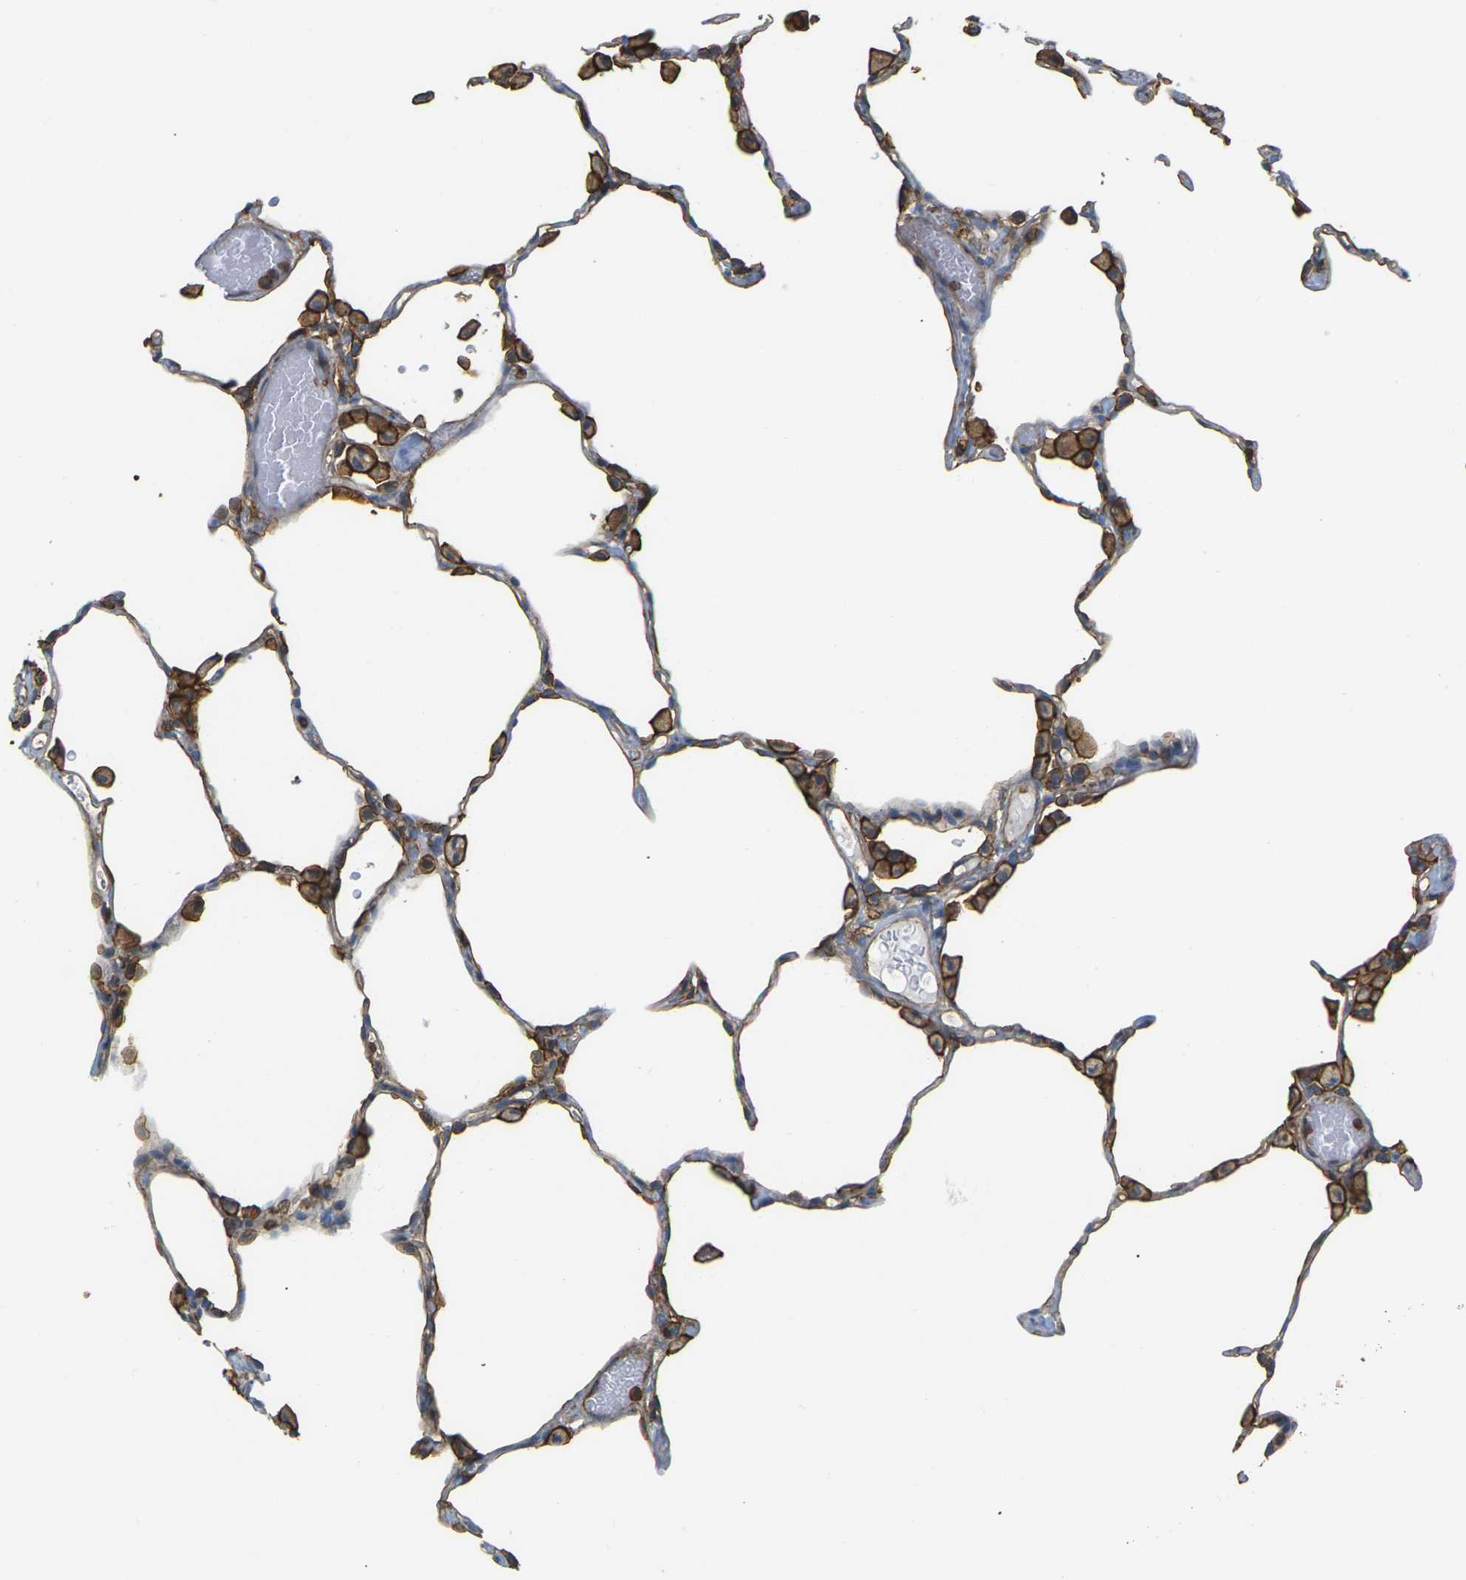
{"staining": {"intensity": "moderate", "quantity": "<25%", "location": "cytoplasmic/membranous"}, "tissue": "lung", "cell_type": "Alveolar cells", "image_type": "normal", "snomed": [{"axis": "morphology", "description": "Normal tissue, NOS"}, {"axis": "topography", "description": "Lung"}], "caption": "Moderate cytoplasmic/membranous expression for a protein is present in about <25% of alveolar cells of unremarkable lung using immunohistochemistry (IHC).", "gene": "IQGAP1", "patient": {"sex": "female", "age": 49}}